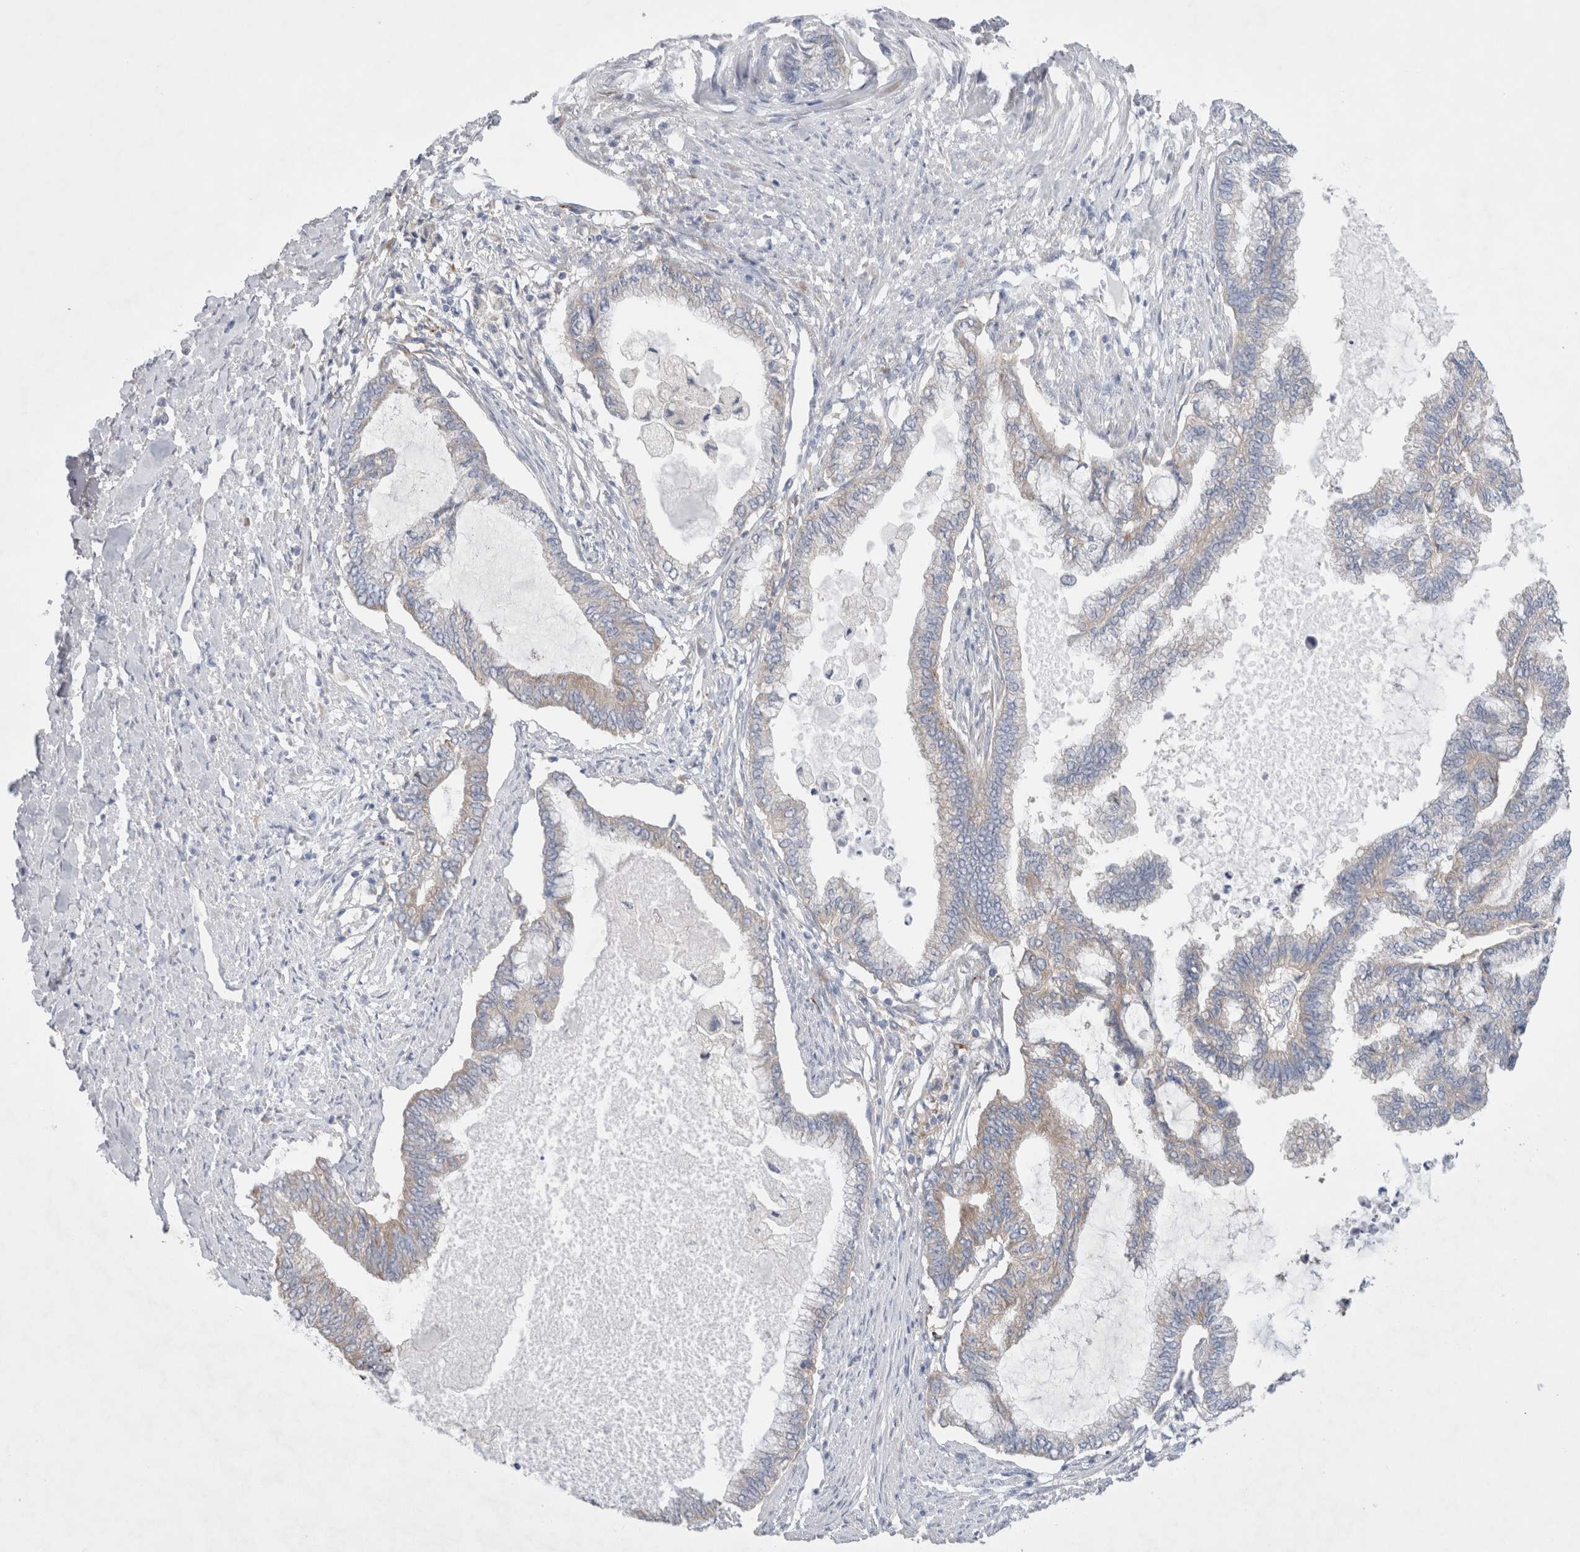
{"staining": {"intensity": "weak", "quantity": "<25%", "location": "cytoplasmic/membranous"}, "tissue": "endometrial cancer", "cell_type": "Tumor cells", "image_type": "cancer", "snomed": [{"axis": "morphology", "description": "Adenocarcinoma, NOS"}, {"axis": "topography", "description": "Endometrium"}], "caption": "A high-resolution photomicrograph shows immunohistochemistry (IHC) staining of endometrial cancer (adenocarcinoma), which exhibits no significant positivity in tumor cells.", "gene": "RBM12B", "patient": {"sex": "female", "age": 86}}